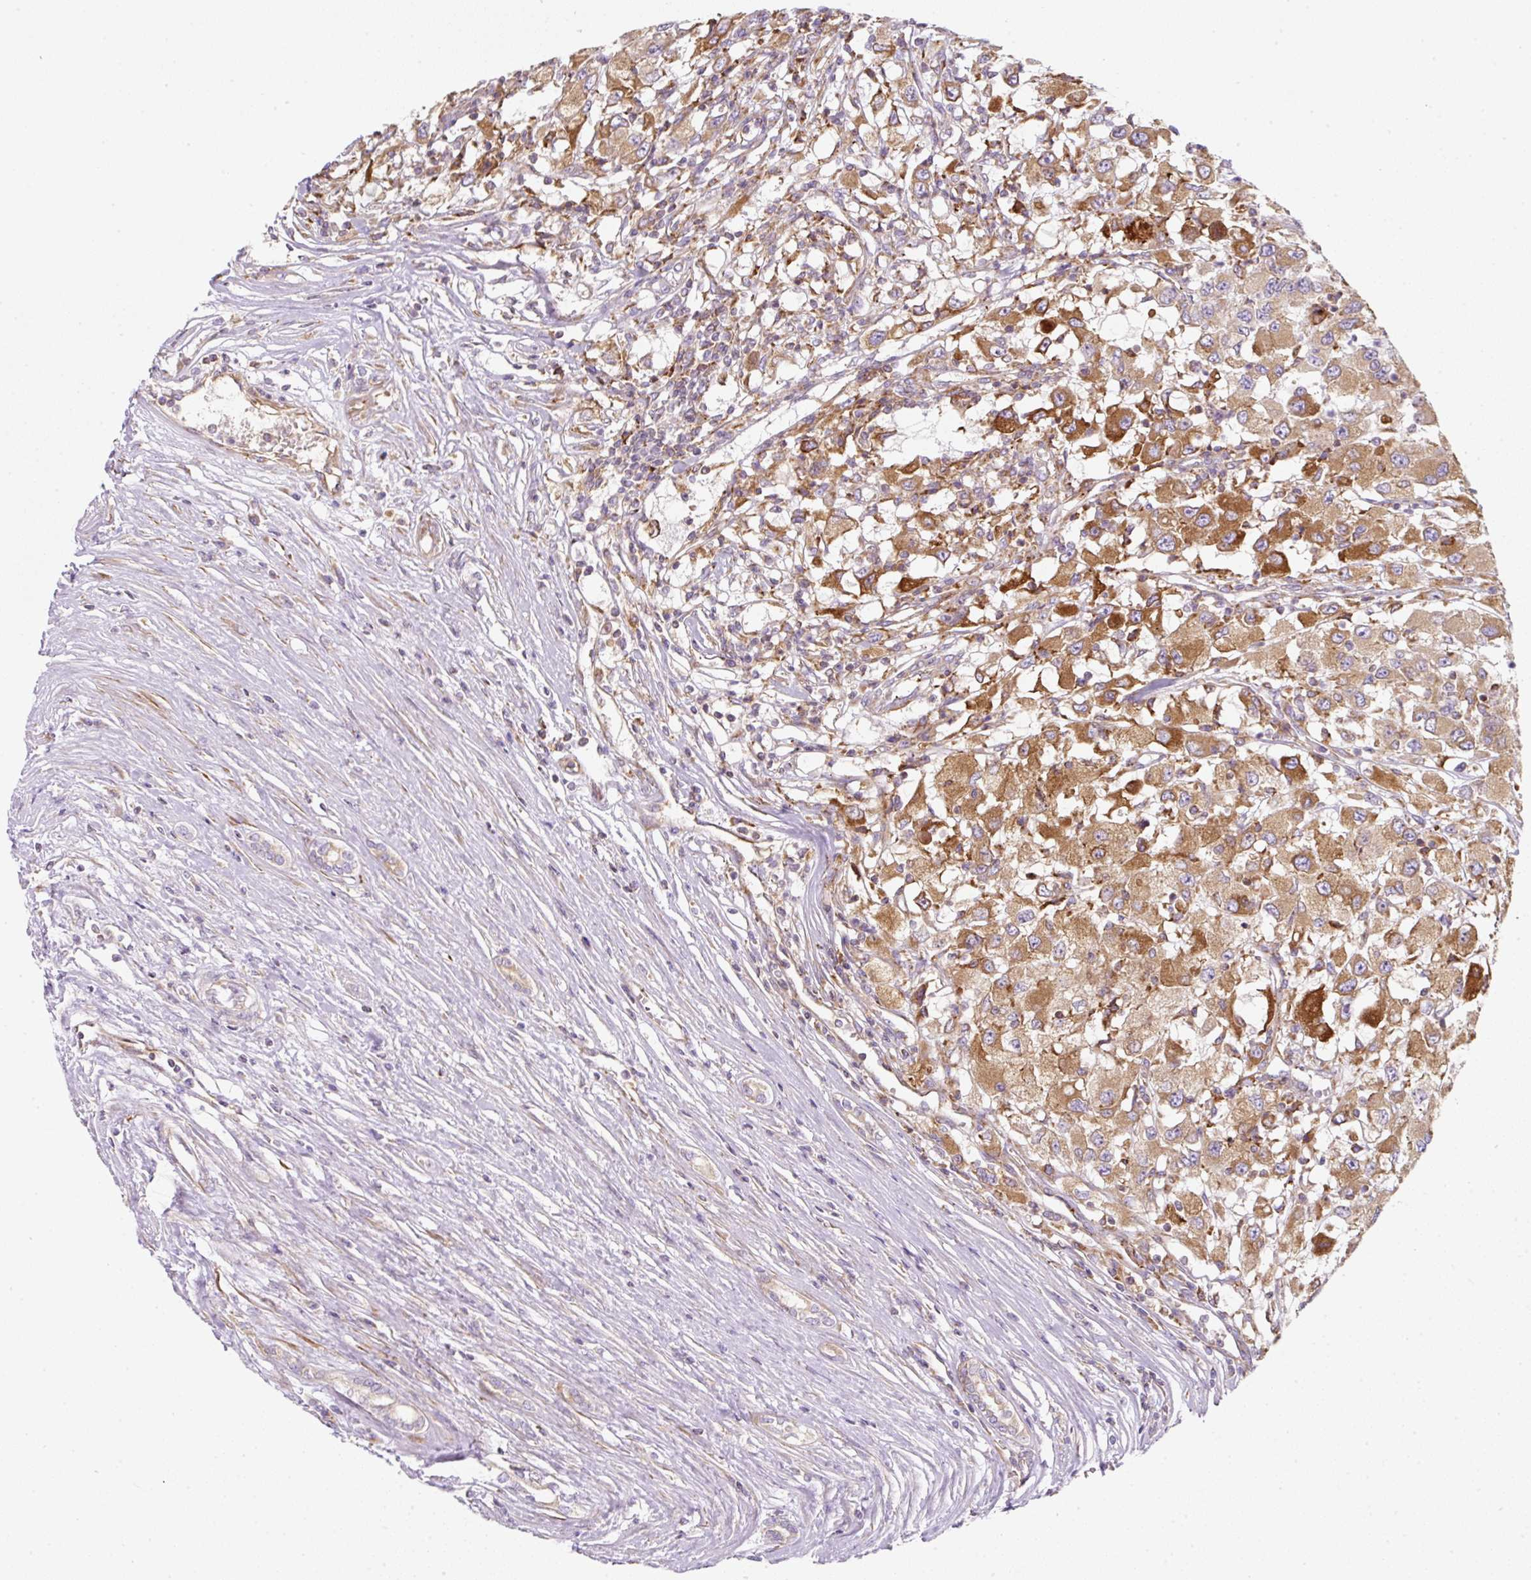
{"staining": {"intensity": "strong", "quantity": "25%-75%", "location": "cytoplasmic/membranous"}, "tissue": "renal cancer", "cell_type": "Tumor cells", "image_type": "cancer", "snomed": [{"axis": "morphology", "description": "Adenocarcinoma, NOS"}, {"axis": "topography", "description": "Kidney"}], "caption": "The histopathology image demonstrates a brown stain indicating the presence of a protein in the cytoplasmic/membranous of tumor cells in renal adenocarcinoma.", "gene": "ERAP2", "patient": {"sex": "female", "age": 67}}